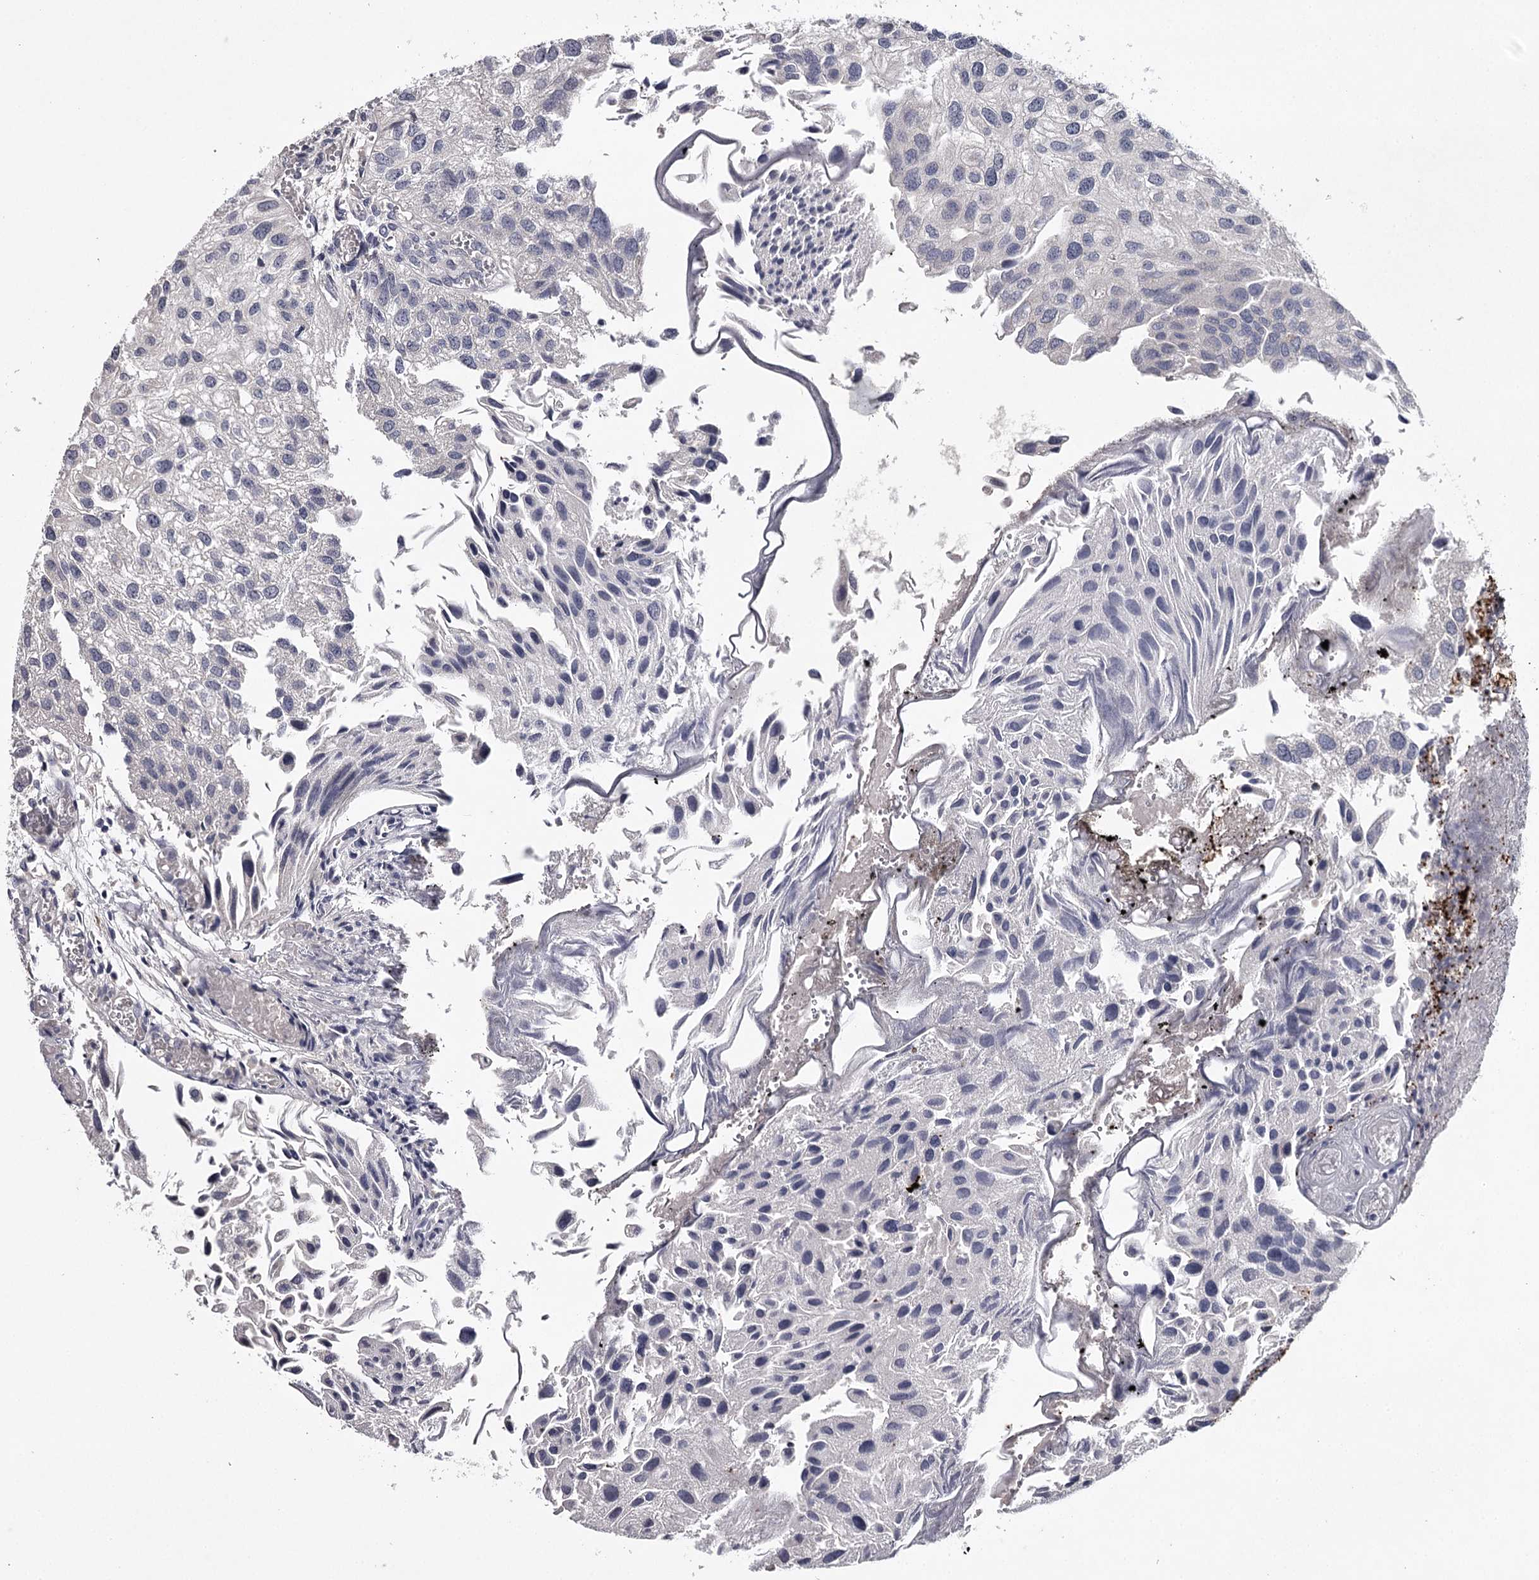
{"staining": {"intensity": "negative", "quantity": "none", "location": "none"}, "tissue": "urothelial cancer", "cell_type": "Tumor cells", "image_type": "cancer", "snomed": [{"axis": "morphology", "description": "Urothelial carcinoma, Low grade"}, {"axis": "topography", "description": "Urinary bladder"}], "caption": "Immunohistochemistry (IHC) of urothelial cancer demonstrates no positivity in tumor cells.", "gene": "PRM2", "patient": {"sex": "female", "age": 89}}